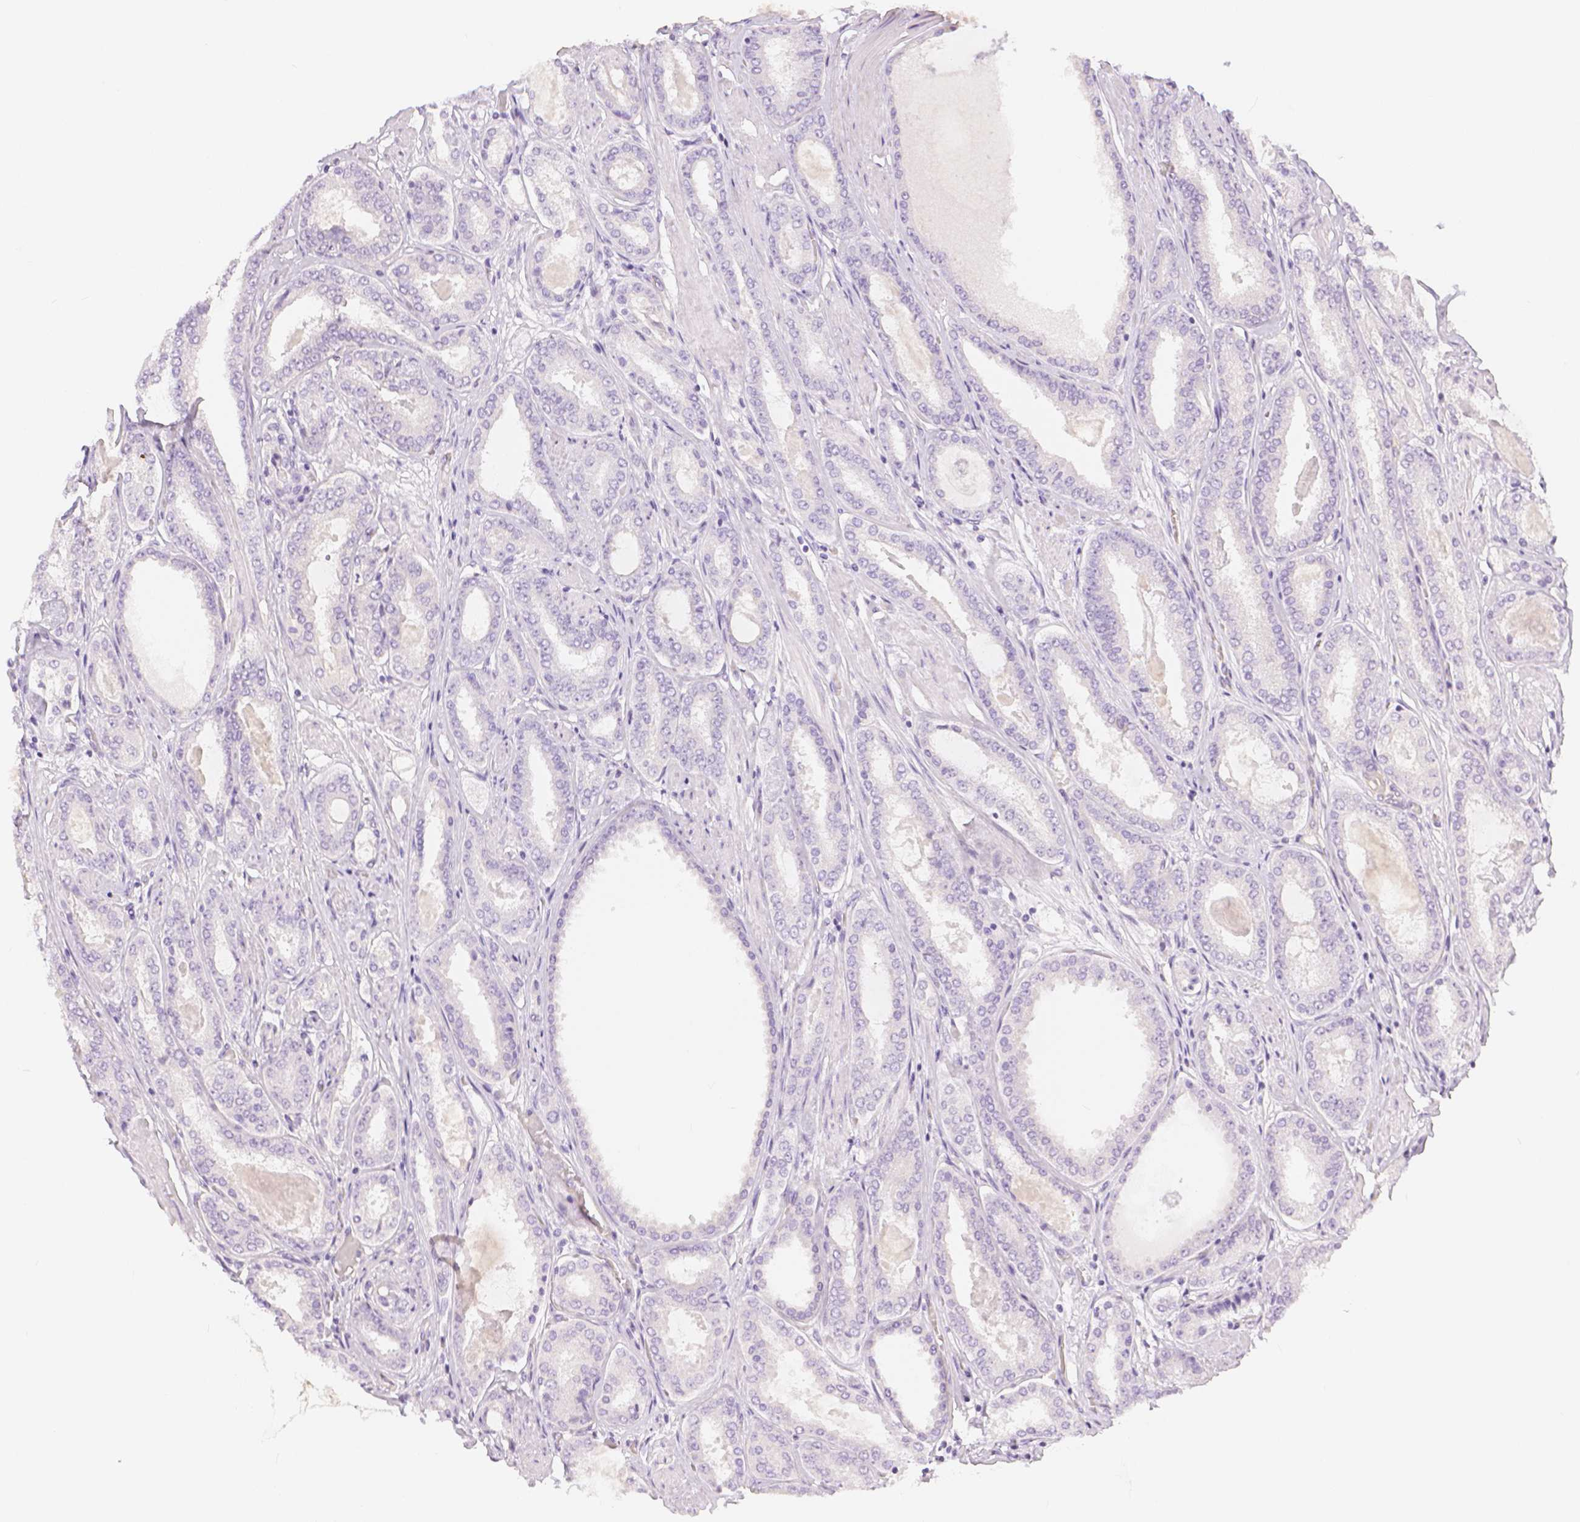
{"staining": {"intensity": "negative", "quantity": "none", "location": "none"}, "tissue": "prostate cancer", "cell_type": "Tumor cells", "image_type": "cancer", "snomed": [{"axis": "morphology", "description": "Adenocarcinoma, High grade"}, {"axis": "topography", "description": "Prostate"}], "caption": "Prostate cancer was stained to show a protein in brown. There is no significant positivity in tumor cells. Nuclei are stained in blue.", "gene": "SLC27A5", "patient": {"sex": "male", "age": 63}}